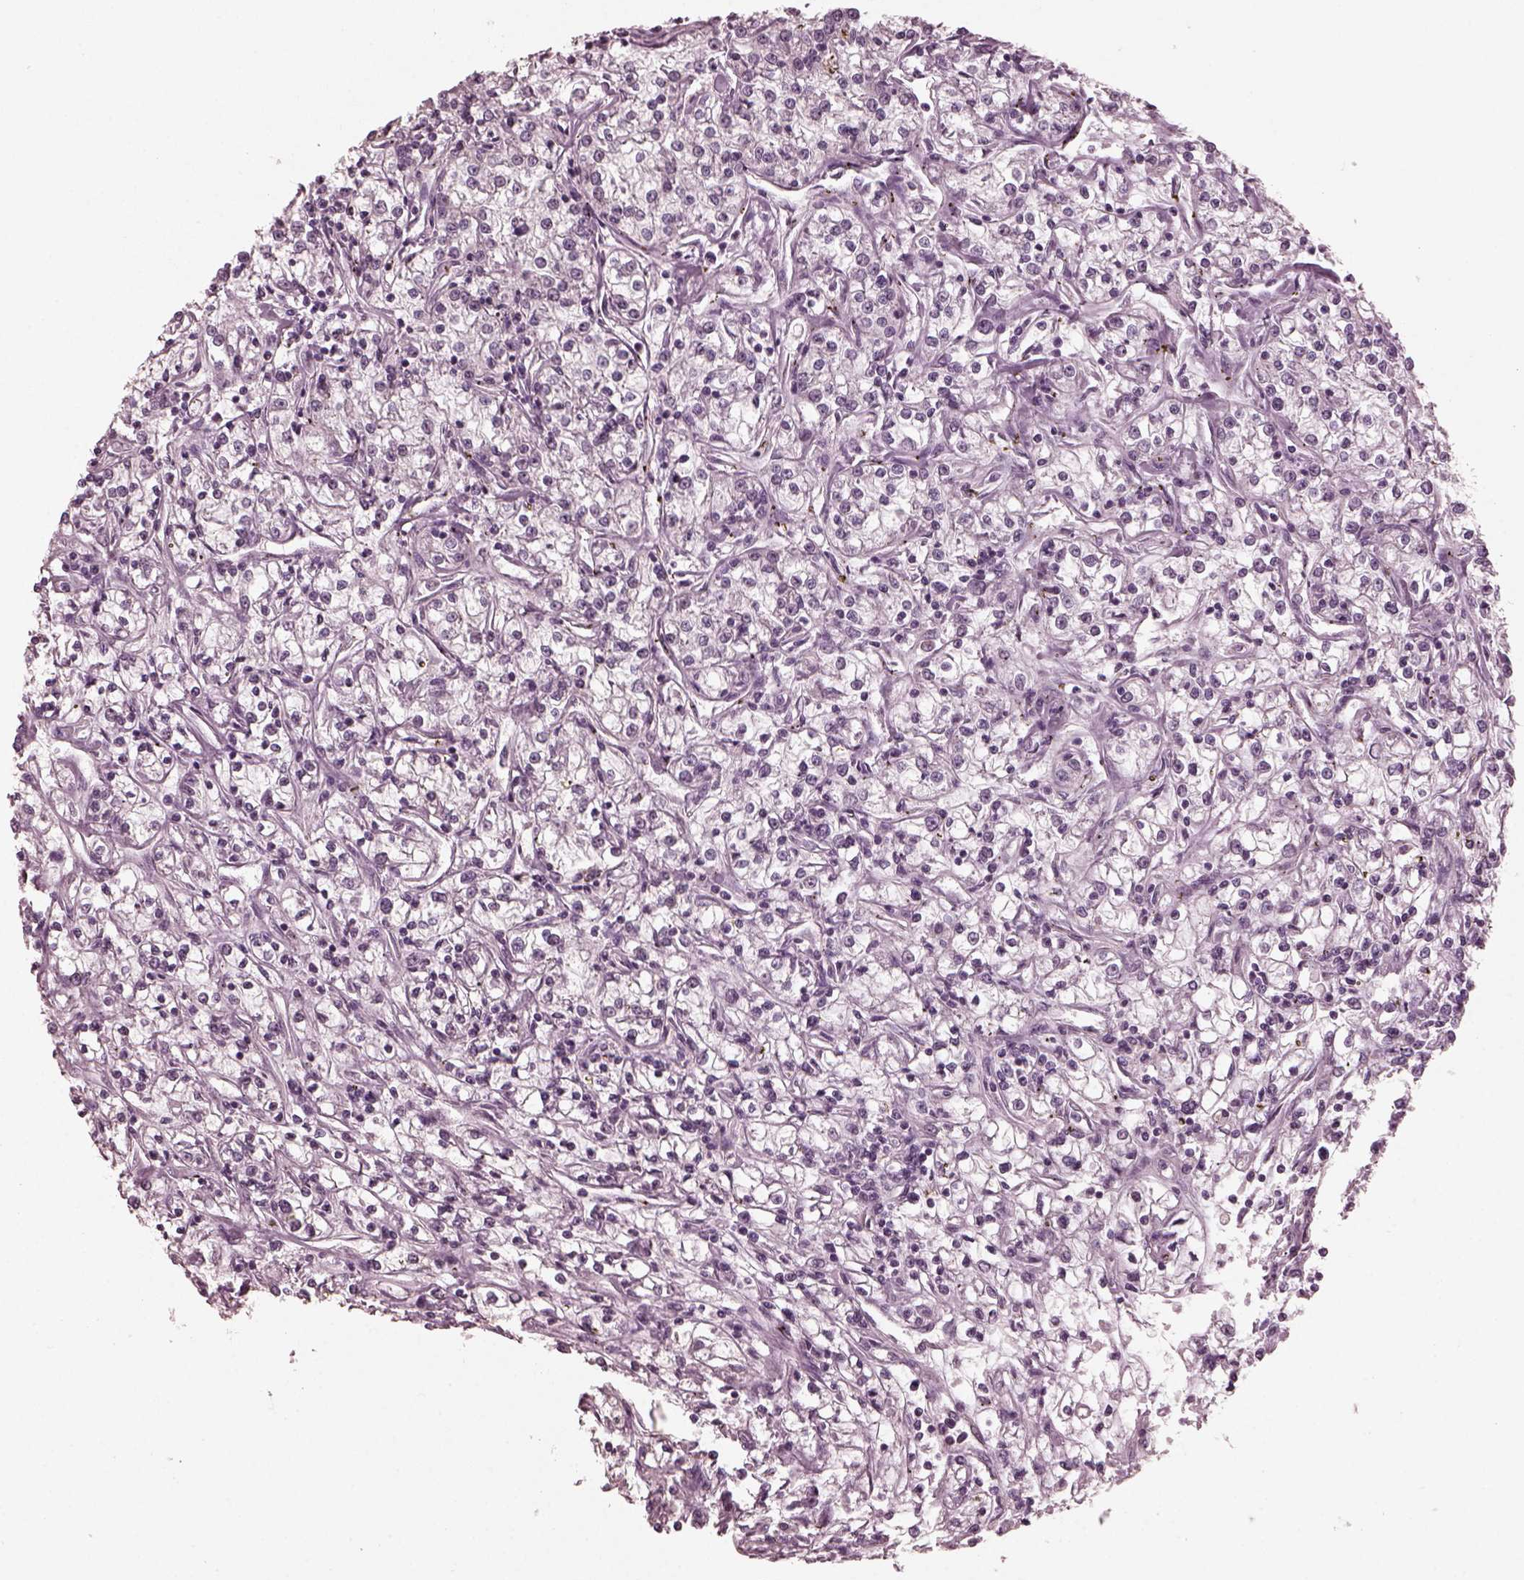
{"staining": {"intensity": "negative", "quantity": "none", "location": "none"}, "tissue": "renal cancer", "cell_type": "Tumor cells", "image_type": "cancer", "snomed": [{"axis": "morphology", "description": "Adenocarcinoma, NOS"}, {"axis": "topography", "description": "Kidney"}], "caption": "An immunohistochemistry (IHC) micrograph of adenocarcinoma (renal) is shown. There is no staining in tumor cells of adenocarcinoma (renal).", "gene": "RGS7", "patient": {"sex": "female", "age": 59}}